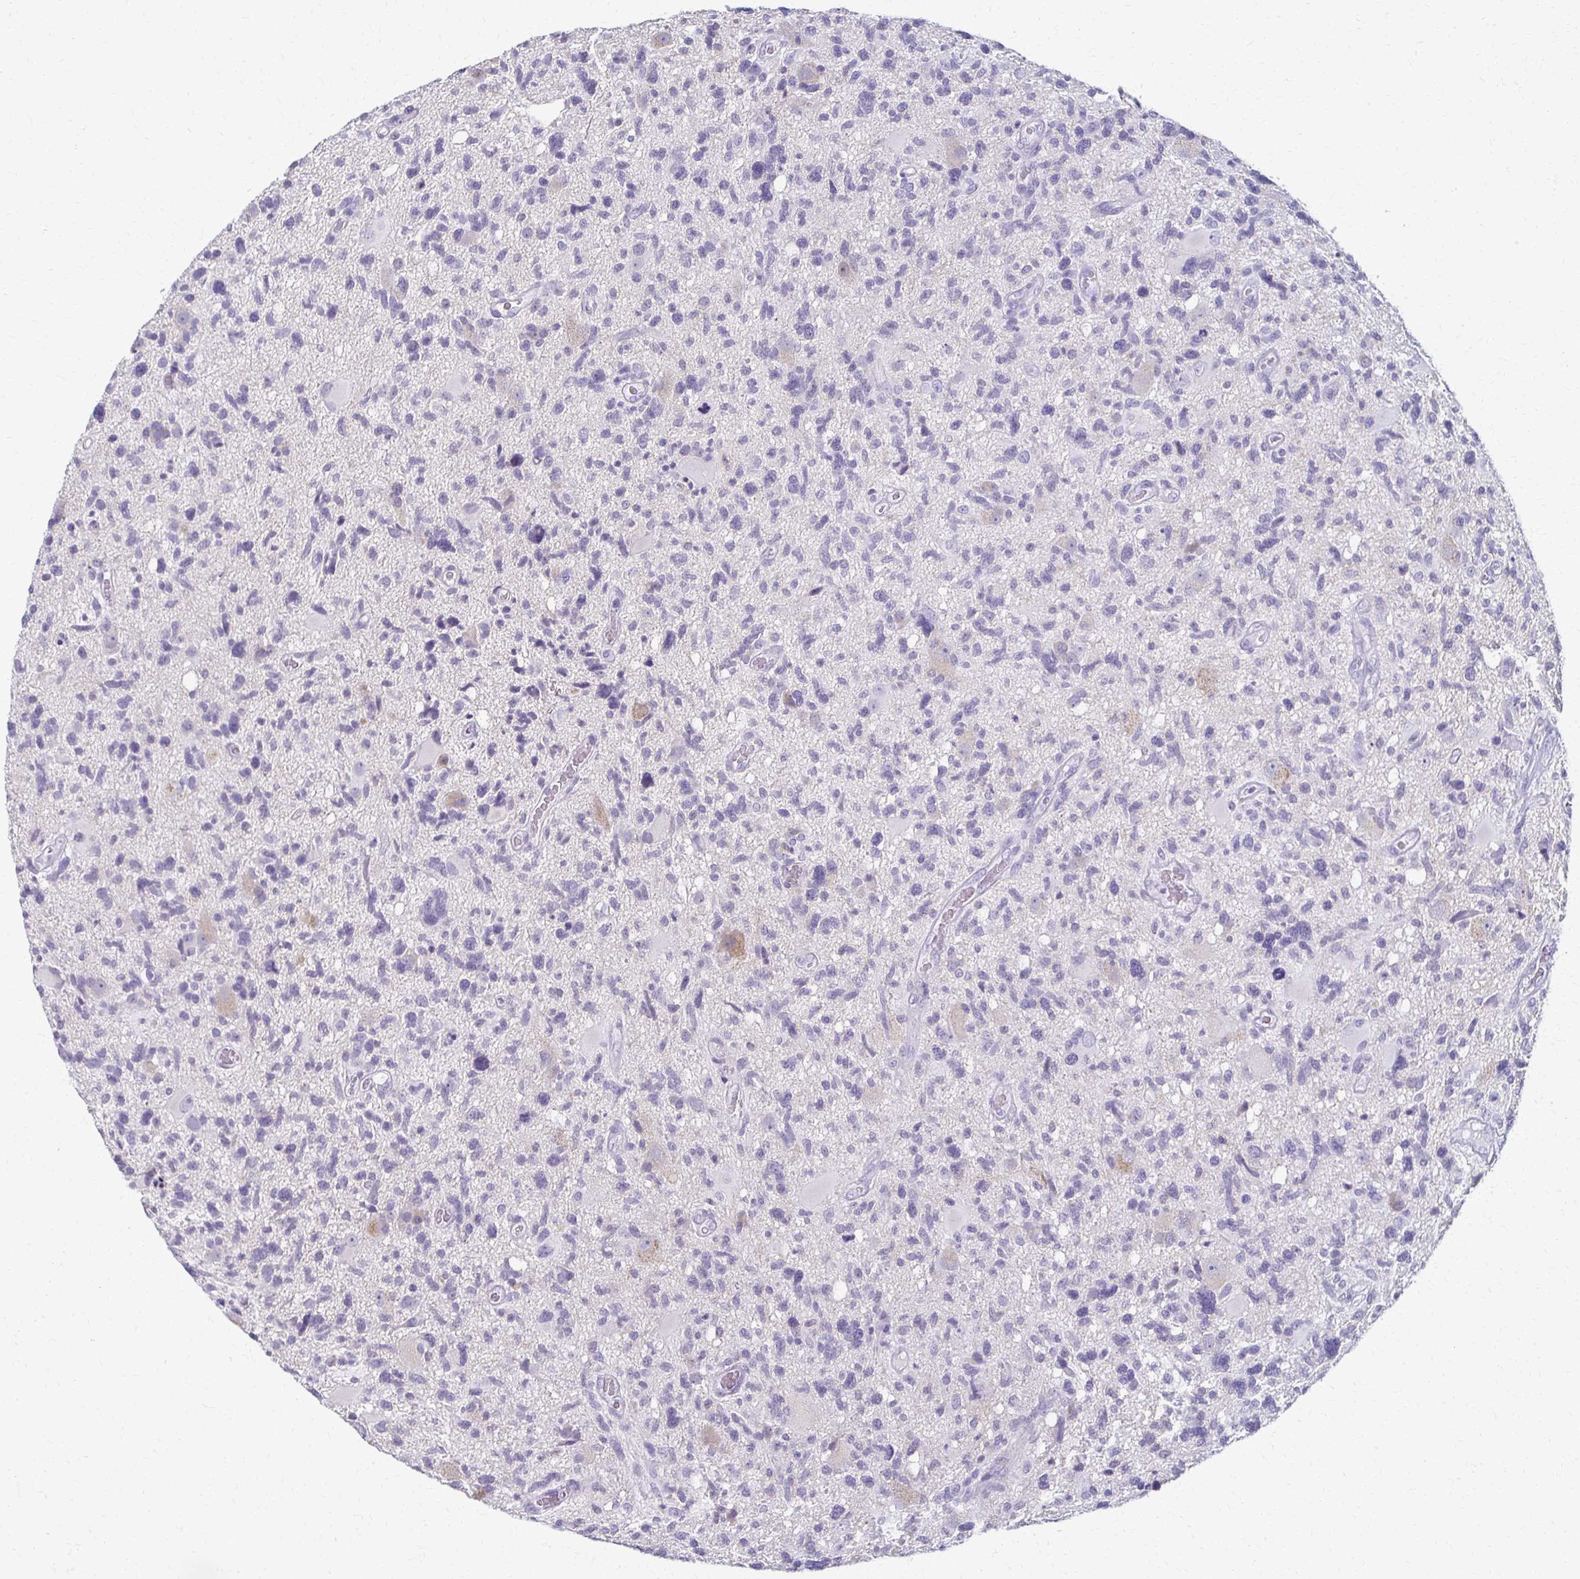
{"staining": {"intensity": "negative", "quantity": "none", "location": "none"}, "tissue": "glioma", "cell_type": "Tumor cells", "image_type": "cancer", "snomed": [{"axis": "morphology", "description": "Glioma, malignant, High grade"}, {"axis": "topography", "description": "Brain"}], "caption": "Immunohistochemistry (IHC) photomicrograph of high-grade glioma (malignant) stained for a protein (brown), which displays no expression in tumor cells.", "gene": "FCGR2B", "patient": {"sex": "male", "age": 49}}